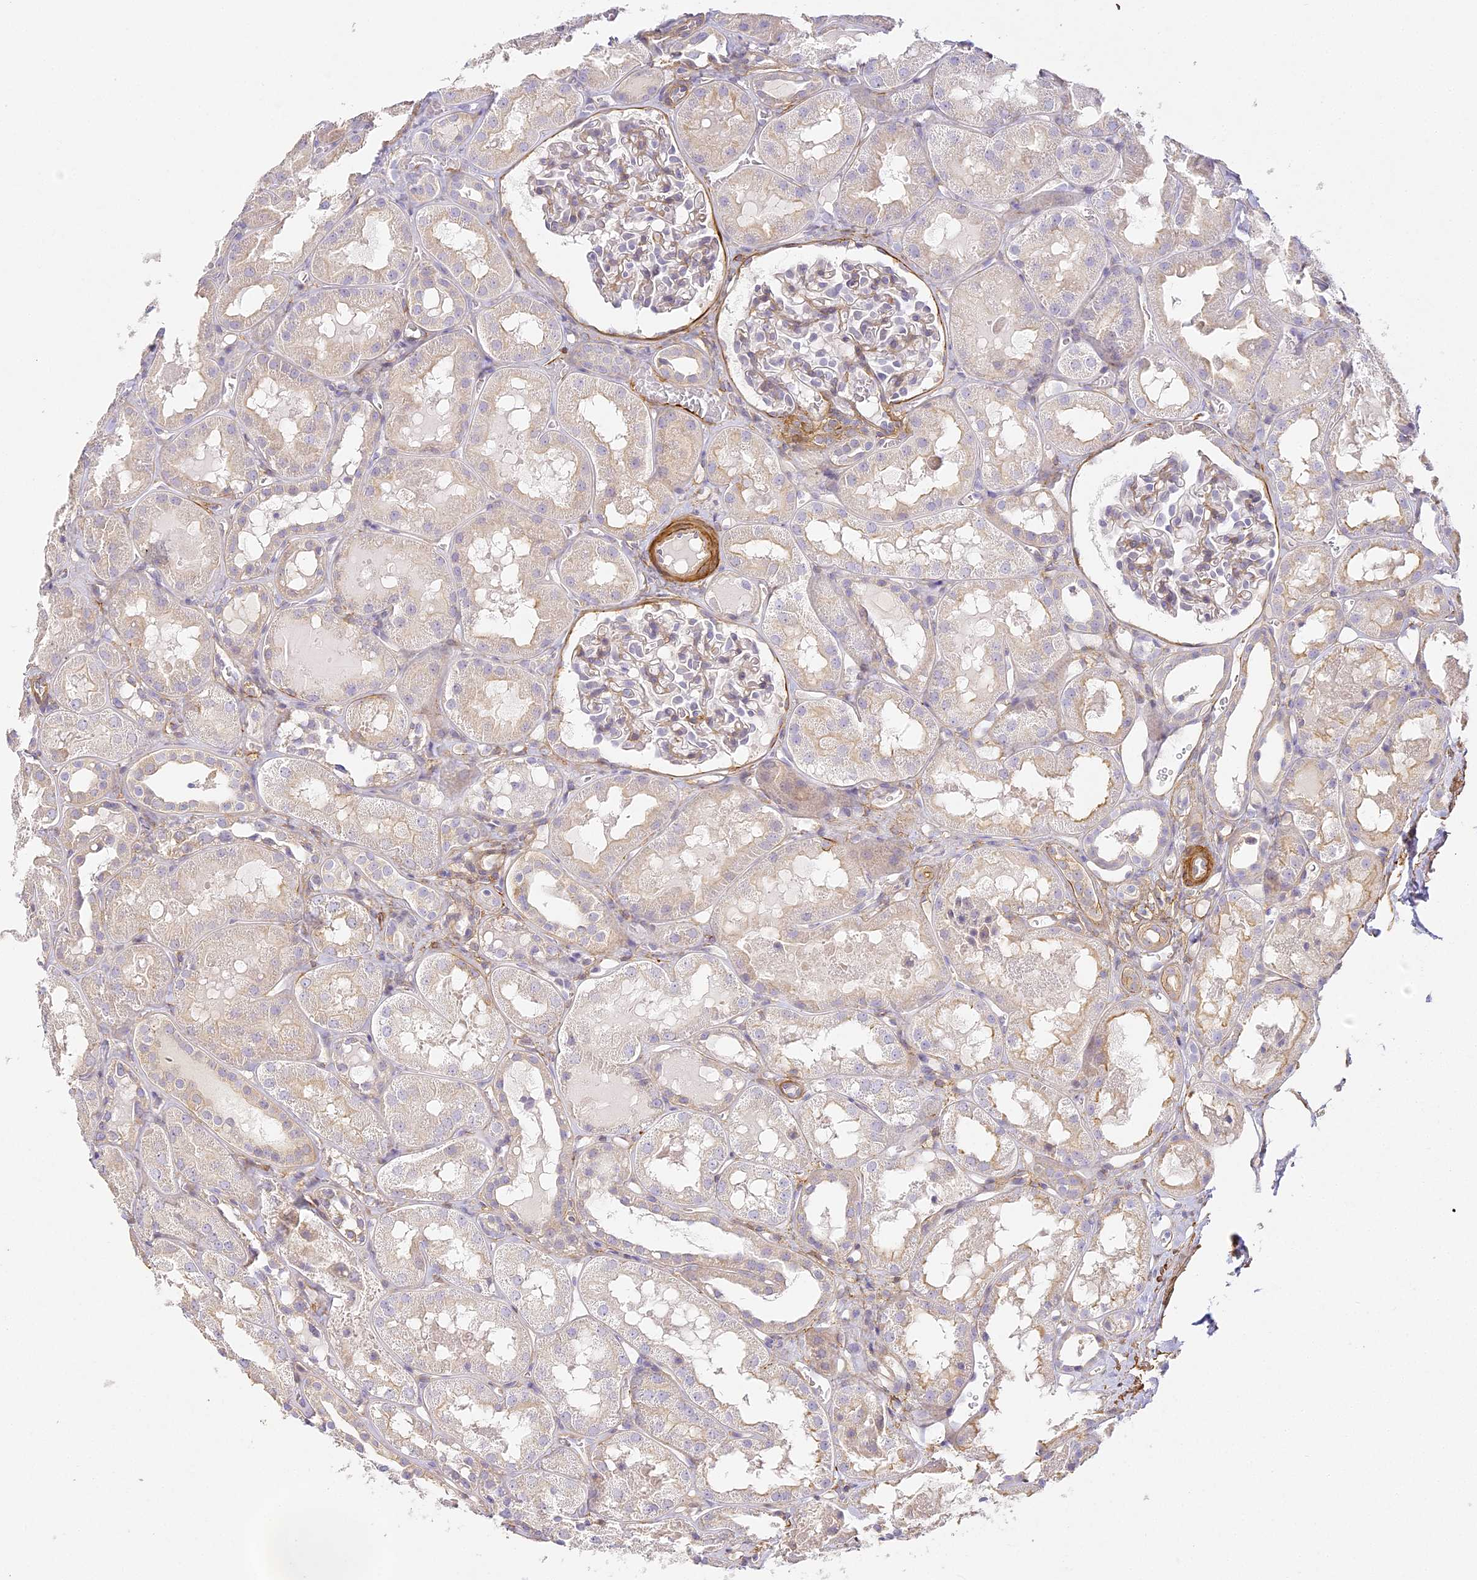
{"staining": {"intensity": "weak", "quantity": "<25%", "location": "cytoplasmic/membranous"}, "tissue": "kidney", "cell_type": "Cells in glomeruli", "image_type": "normal", "snomed": [{"axis": "morphology", "description": "Normal tissue, NOS"}, {"axis": "topography", "description": "Kidney"}, {"axis": "topography", "description": "Urinary bladder"}], "caption": "Immunohistochemical staining of unremarkable human kidney exhibits no significant staining in cells in glomeruli.", "gene": "MED28", "patient": {"sex": "male", "age": 16}}